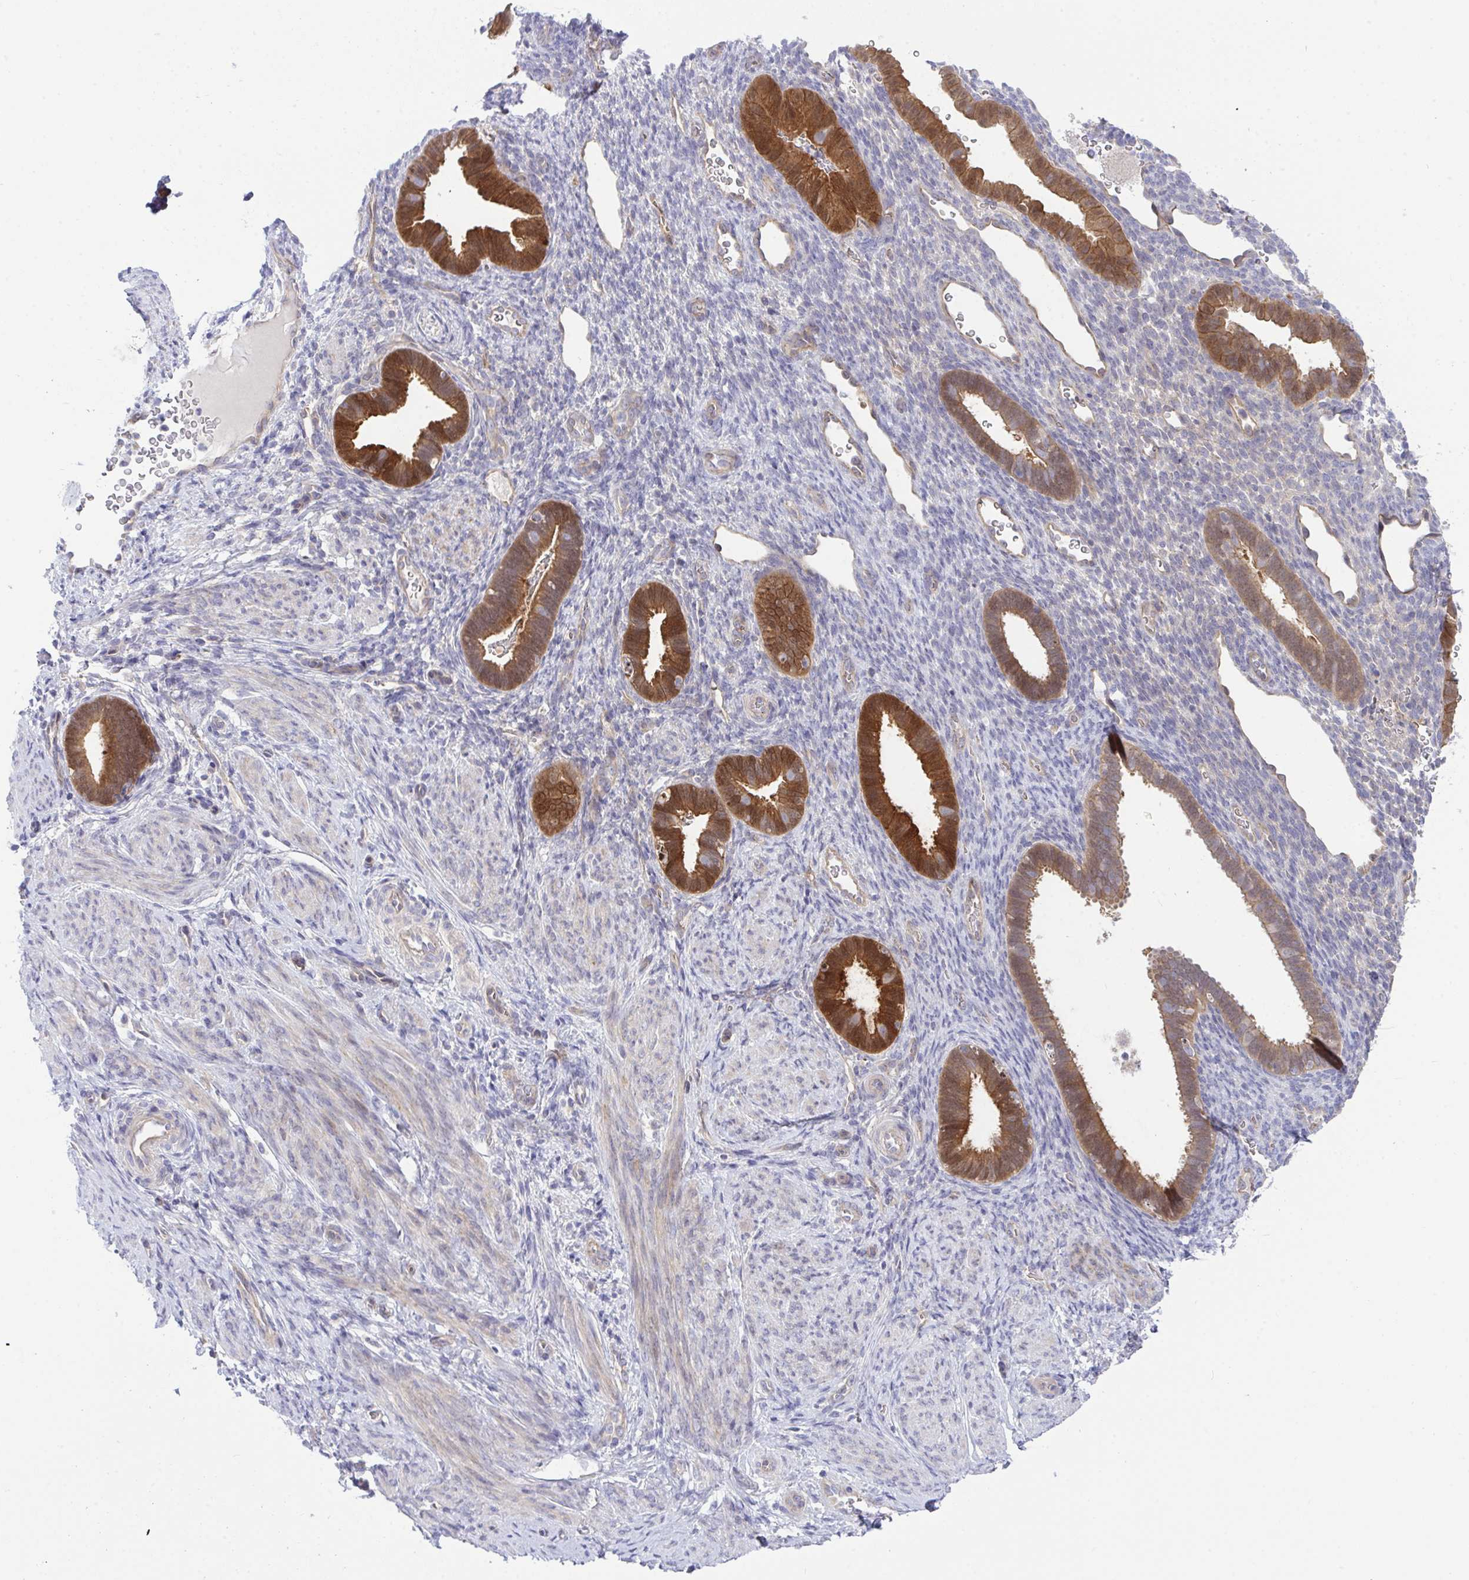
{"staining": {"intensity": "negative", "quantity": "none", "location": "none"}, "tissue": "endometrium", "cell_type": "Cells in endometrial stroma", "image_type": "normal", "snomed": [{"axis": "morphology", "description": "Normal tissue, NOS"}, {"axis": "topography", "description": "Endometrium"}], "caption": "Immunohistochemistry of normal endometrium displays no staining in cells in endometrial stroma. The staining was performed using DAB to visualize the protein expression in brown, while the nuclei were stained in blue with hematoxylin (Magnification: 20x).", "gene": "HOXD12", "patient": {"sex": "female", "age": 34}}